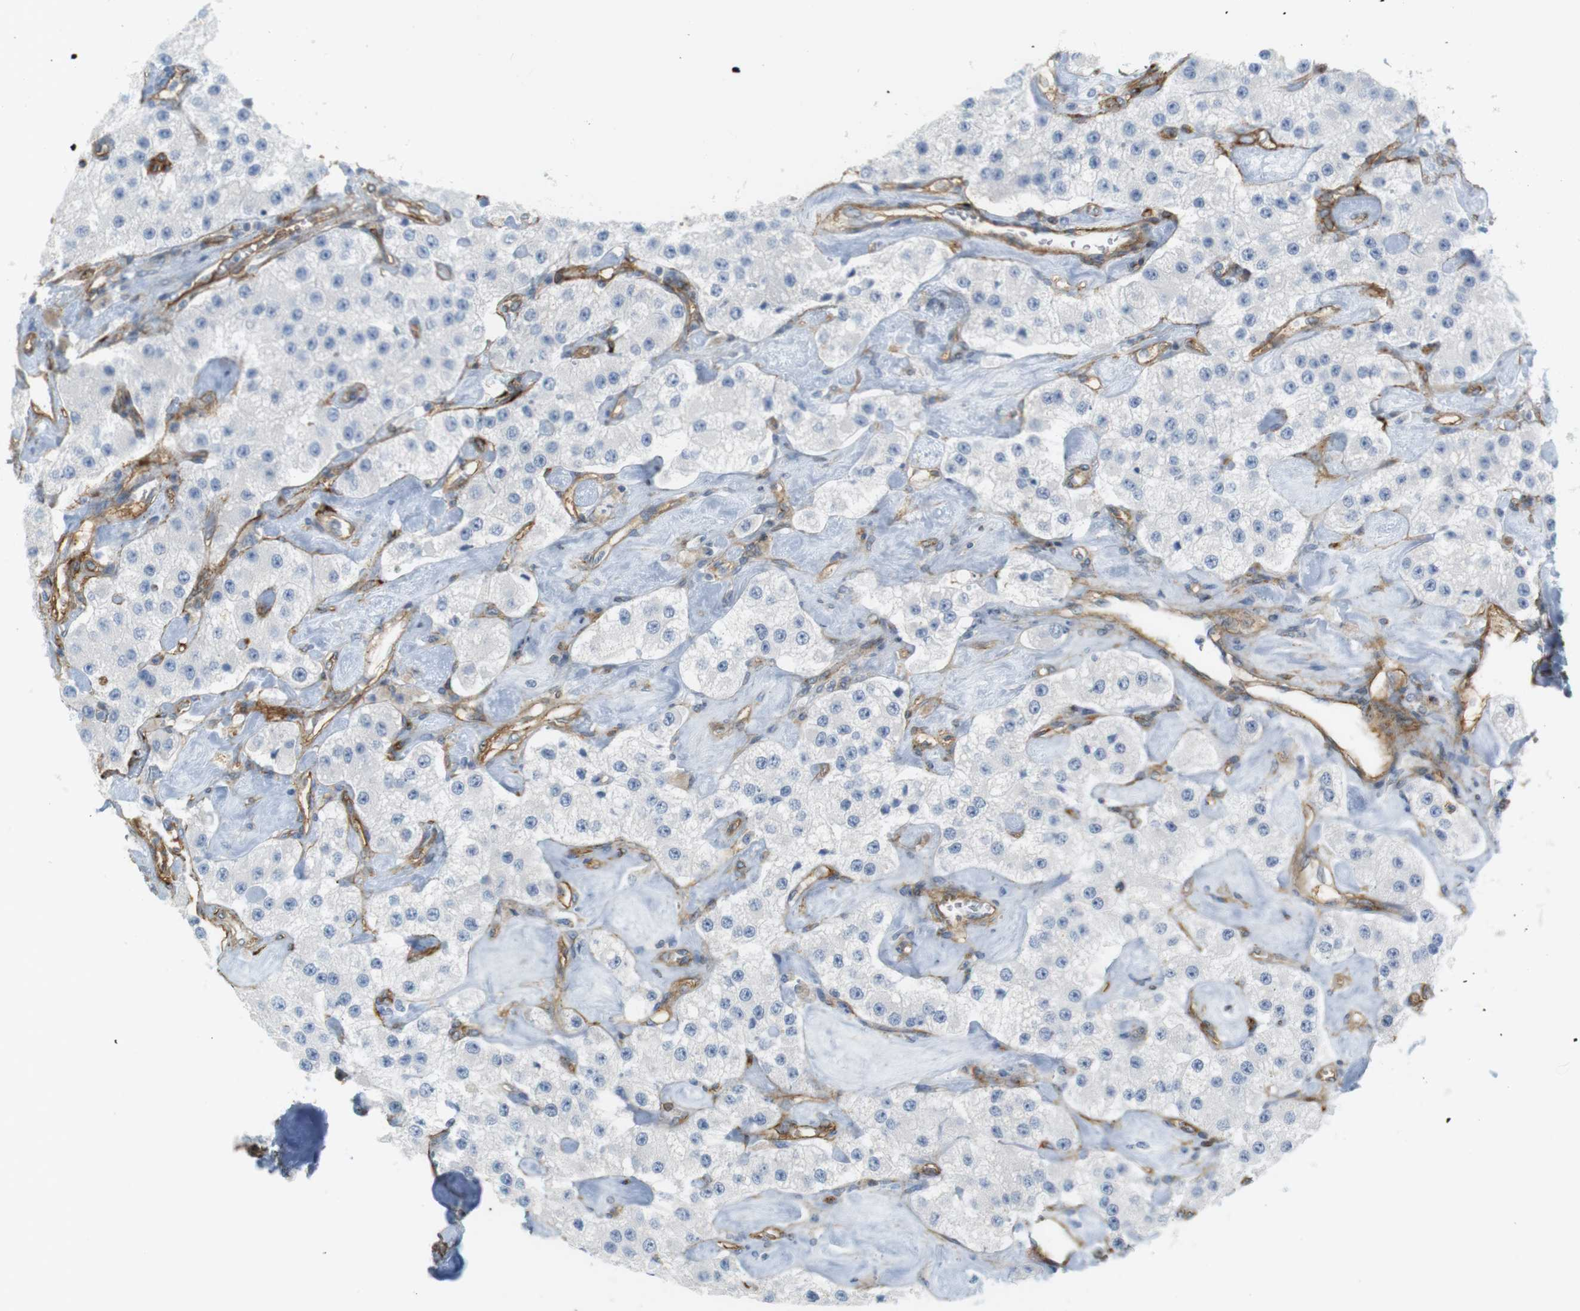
{"staining": {"intensity": "negative", "quantity": "none", "location": "none"}, "tissue": "carcinoid", "cell_type": "Tumor cells", "image_type": "cancer", "snomed": [{"axis": "morphology", "description": "Carcinoid, malignant, NOS"}, {"axis": "topography", "description": "Pancreas"}], "caption": "Tumor cells show no significant protein staining in malignant carcinoid.", "gene": "F2R", "patient": {"sex": "male", "age": 41}}